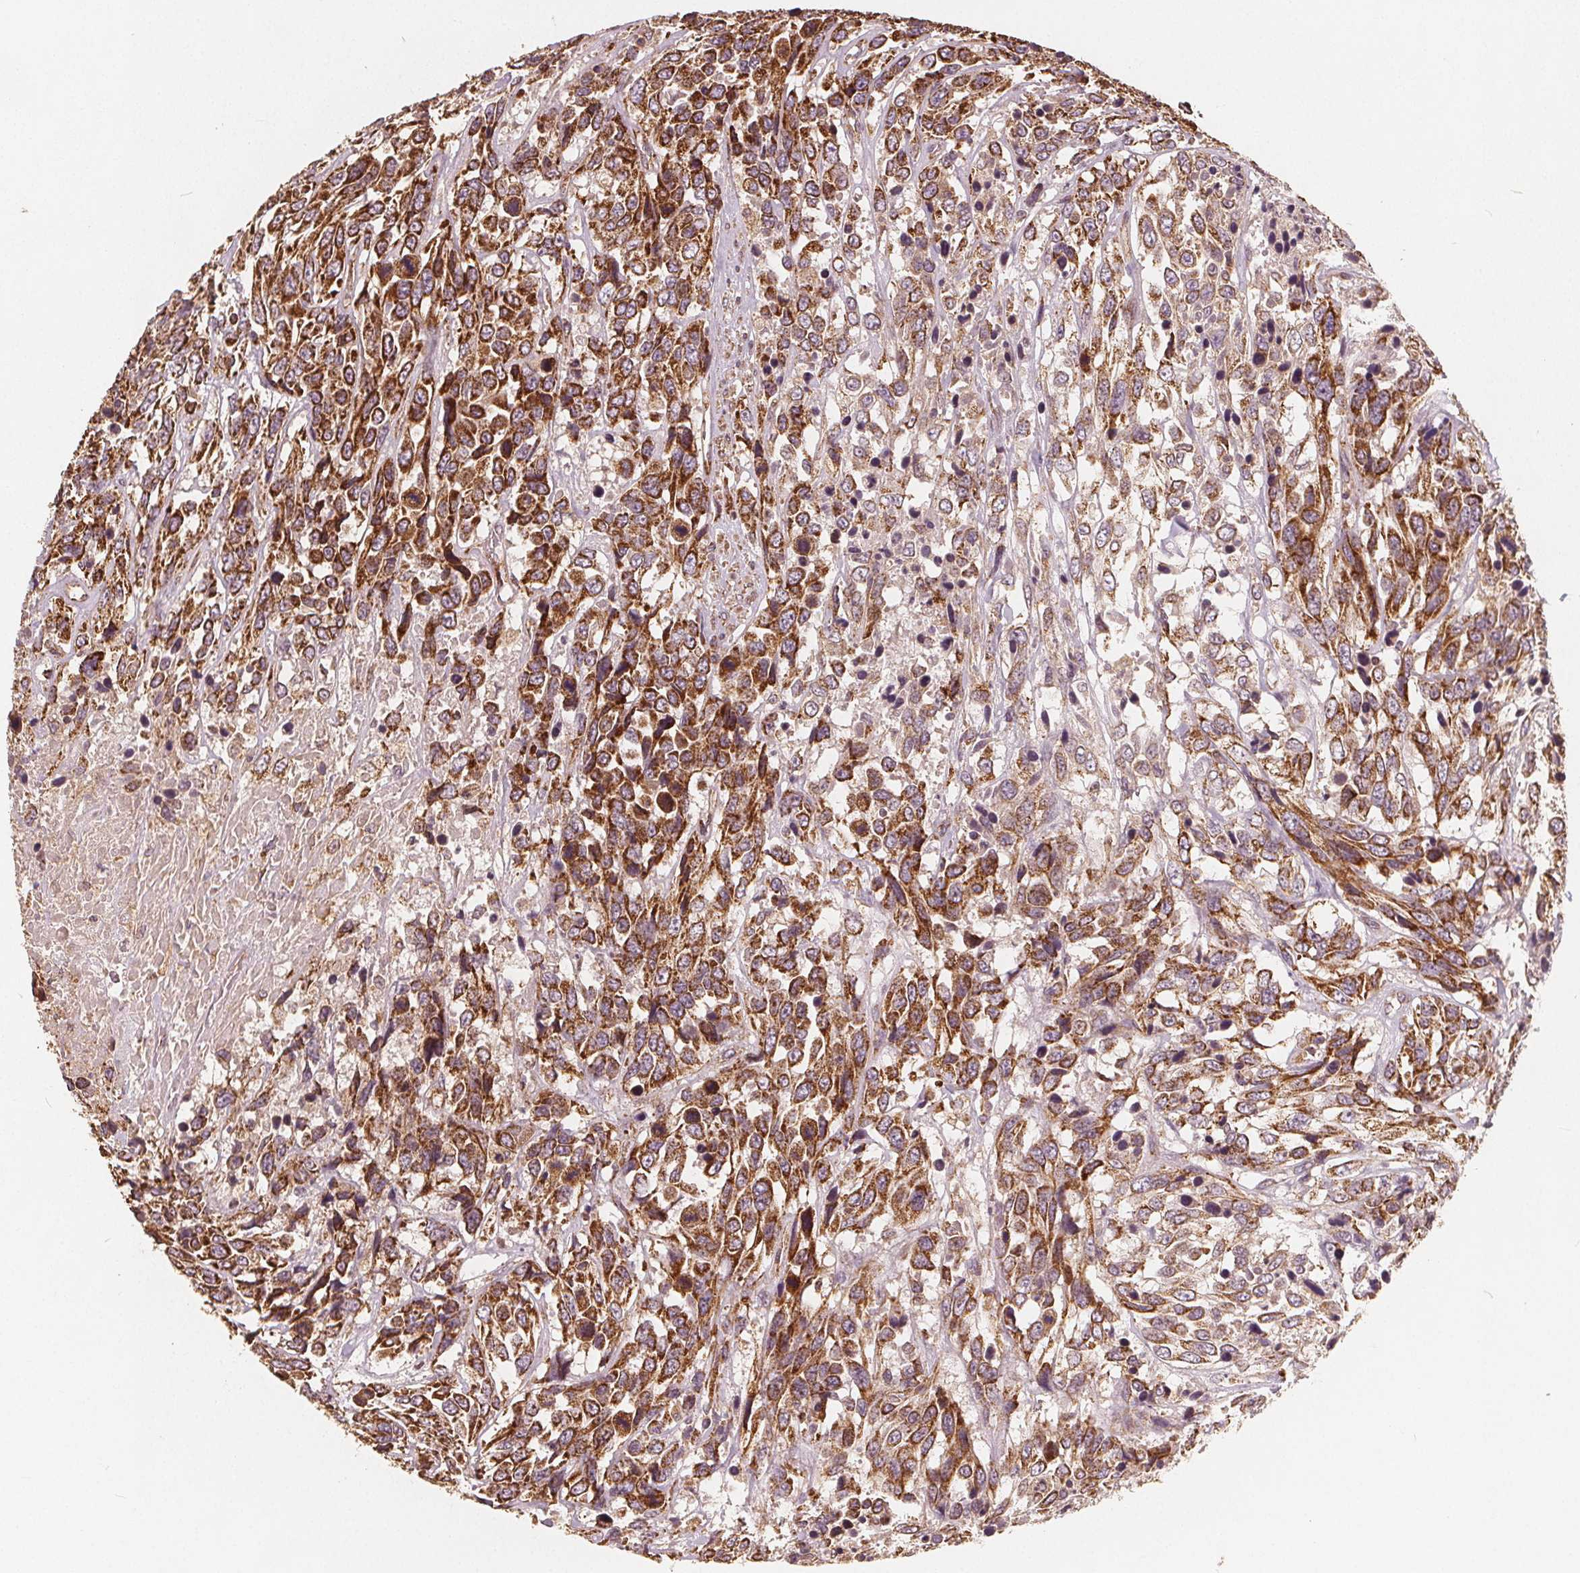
{"staining": {"intensity": "moderate", "quantity": ">75%", "location": "cytoplasmic/membranous"}, "tissue": "urothelial cancer", "cell_type": "Tumor cells", "image_type": "cancer", "snomed": [{"axis": "morphology", "description": "Urothelial carcinoma, High grade"}, {"axis": "topography", "description": "Urinary bladder"}], "caption": "Brown immunohistochemical staining in high-grade urothelial carcinoma shows moderate cytoplasmic/membranous expression in about >75% of tumor cells.", "gene": "PEX26", "patient": {"sex": "female", "age": 70}}